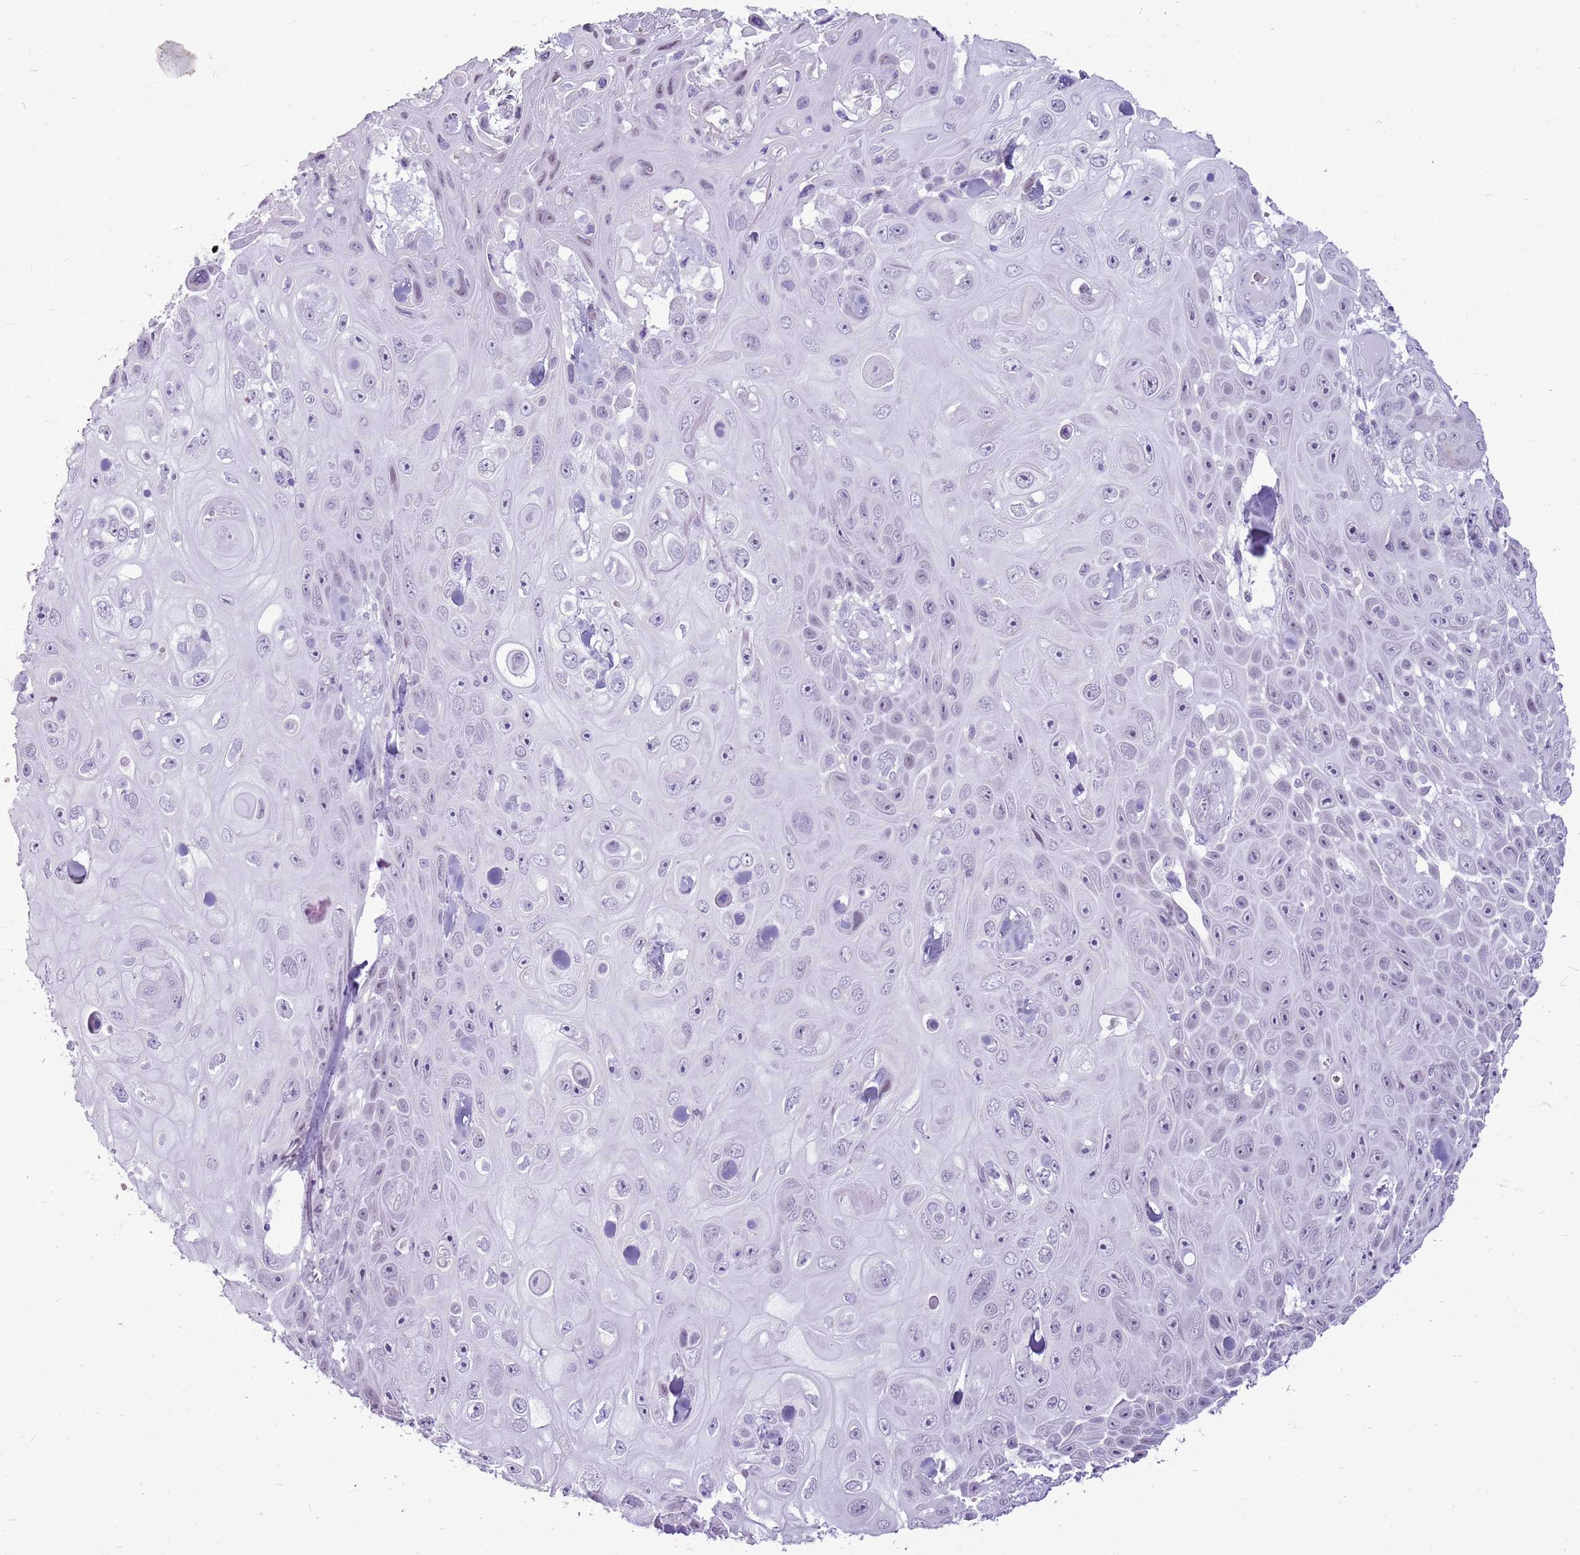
{"staining": {"intensity": "negative", "quantity": "none", "location": "none"}, "tissue": "skin cancer", "cell_type": "Tumor cells", "image_type": "cancer", "snomed": [{"axis": "morphology", "description": "Squamous cell carcinoma, NOS"}, {"axis": "topography", "description": "Skin"}], "caption": "Squamous cell carcinoma (skin) stained for a protein using IHC reveals no expression tumor cells.", "gene": "RPL3L", "patient": {"sex": "male", "age": 82}}